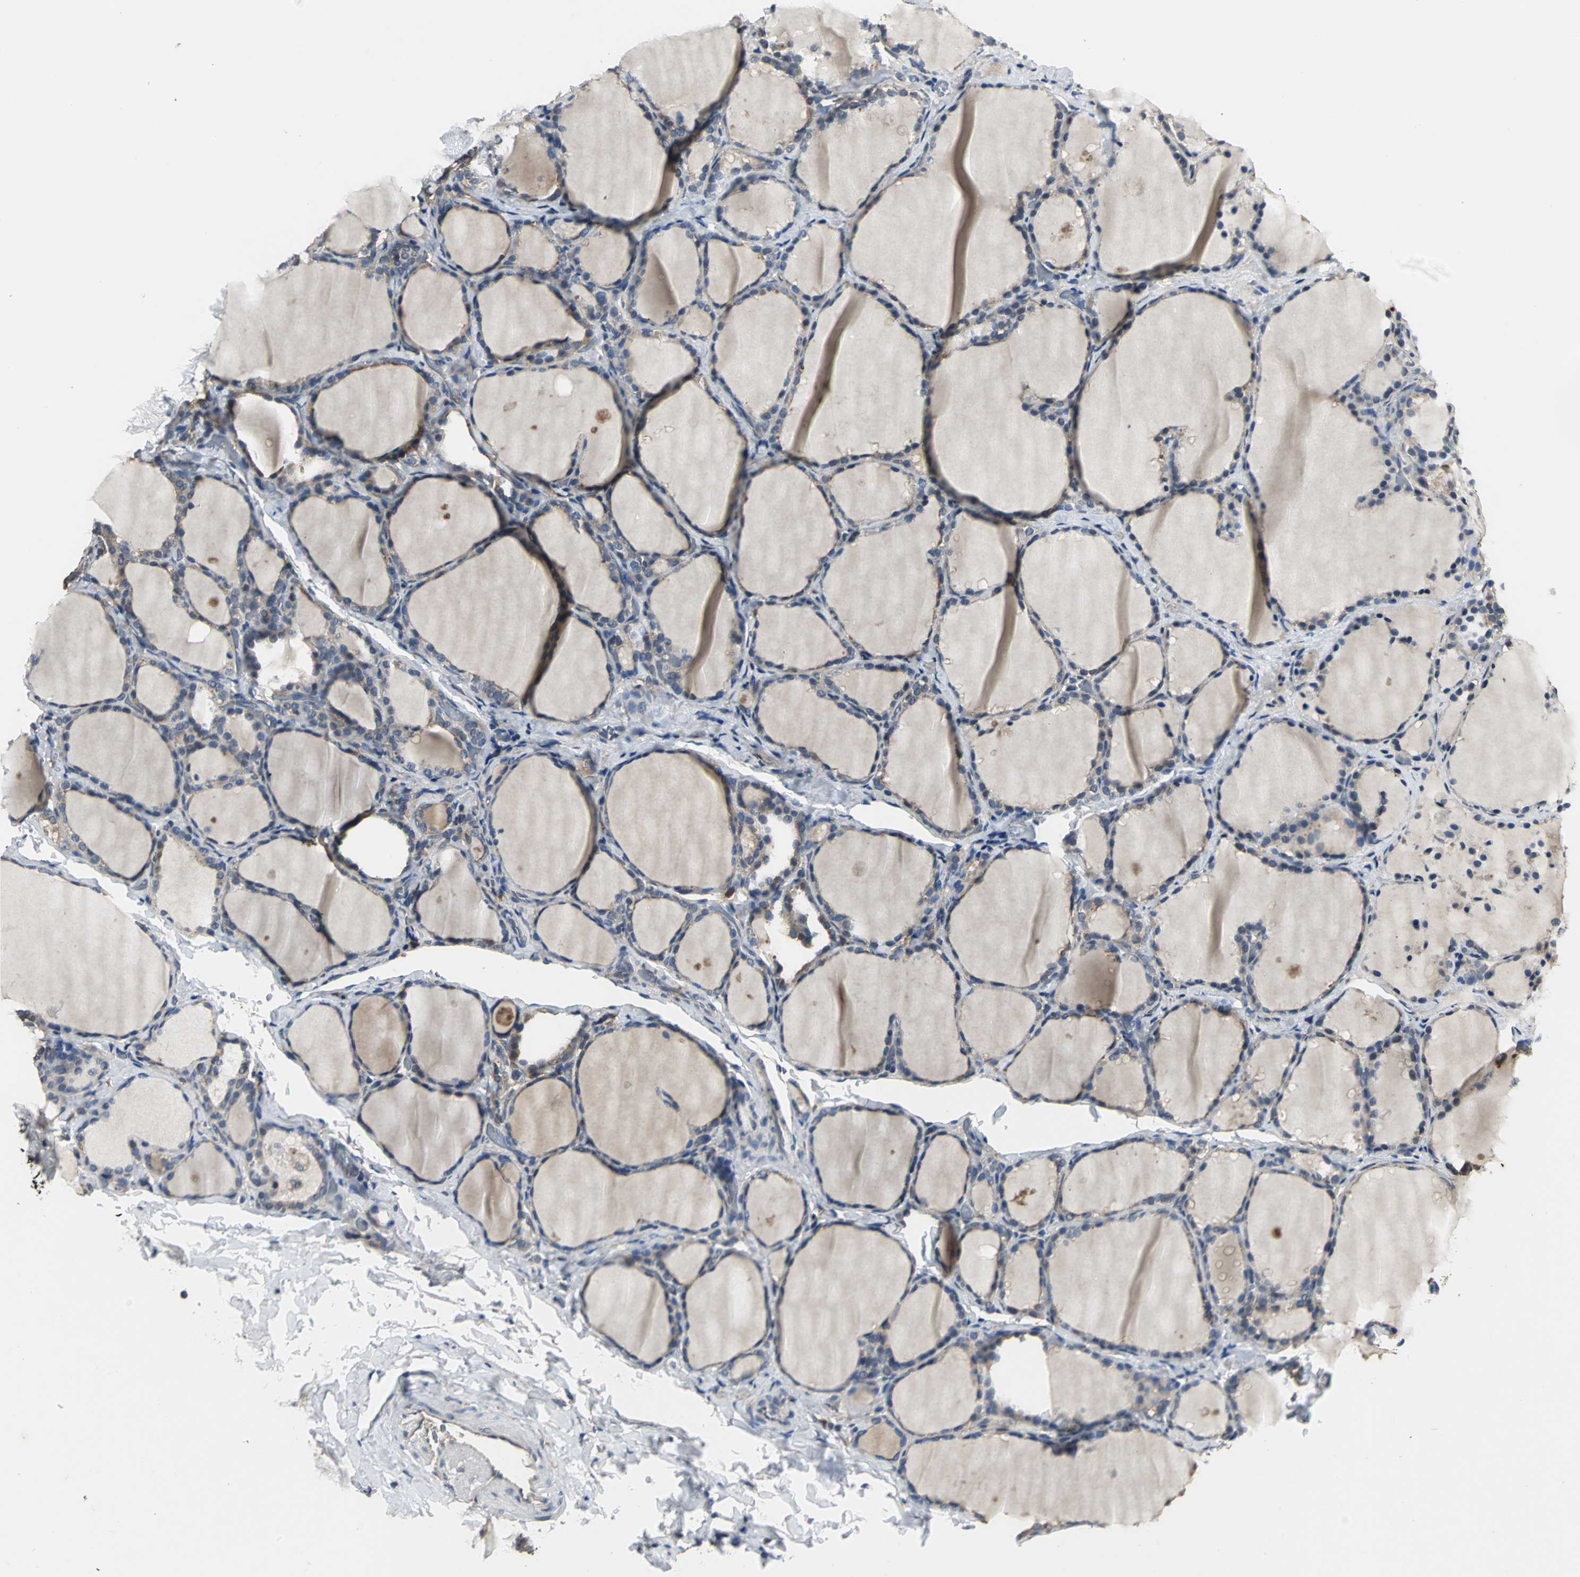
{"staining": {"intensity": "weak", "quantity": ">75%", "location": "cytoplasmic/membranous"}, "tissue": "thyroid gland", "cell_type": "Glandular cells", "image_type": "normal", "snomed": [{"axis": "morphology", "description": "Normal tissue, NOS"}, {"axis": "morphology", "description": "Papillary adenocarcinoma, NOS"}, {"axis": "topography", "description": "Thyroid gland"}], "caption": "Approximately >75% of glandular cells in benign human thyroid gland display weak cytoplasmic/membranous protein staining as visualized by brown immunohistochemical staining.", "gene": "IRF3", "patient": {"sex": "female", "age": 30}}